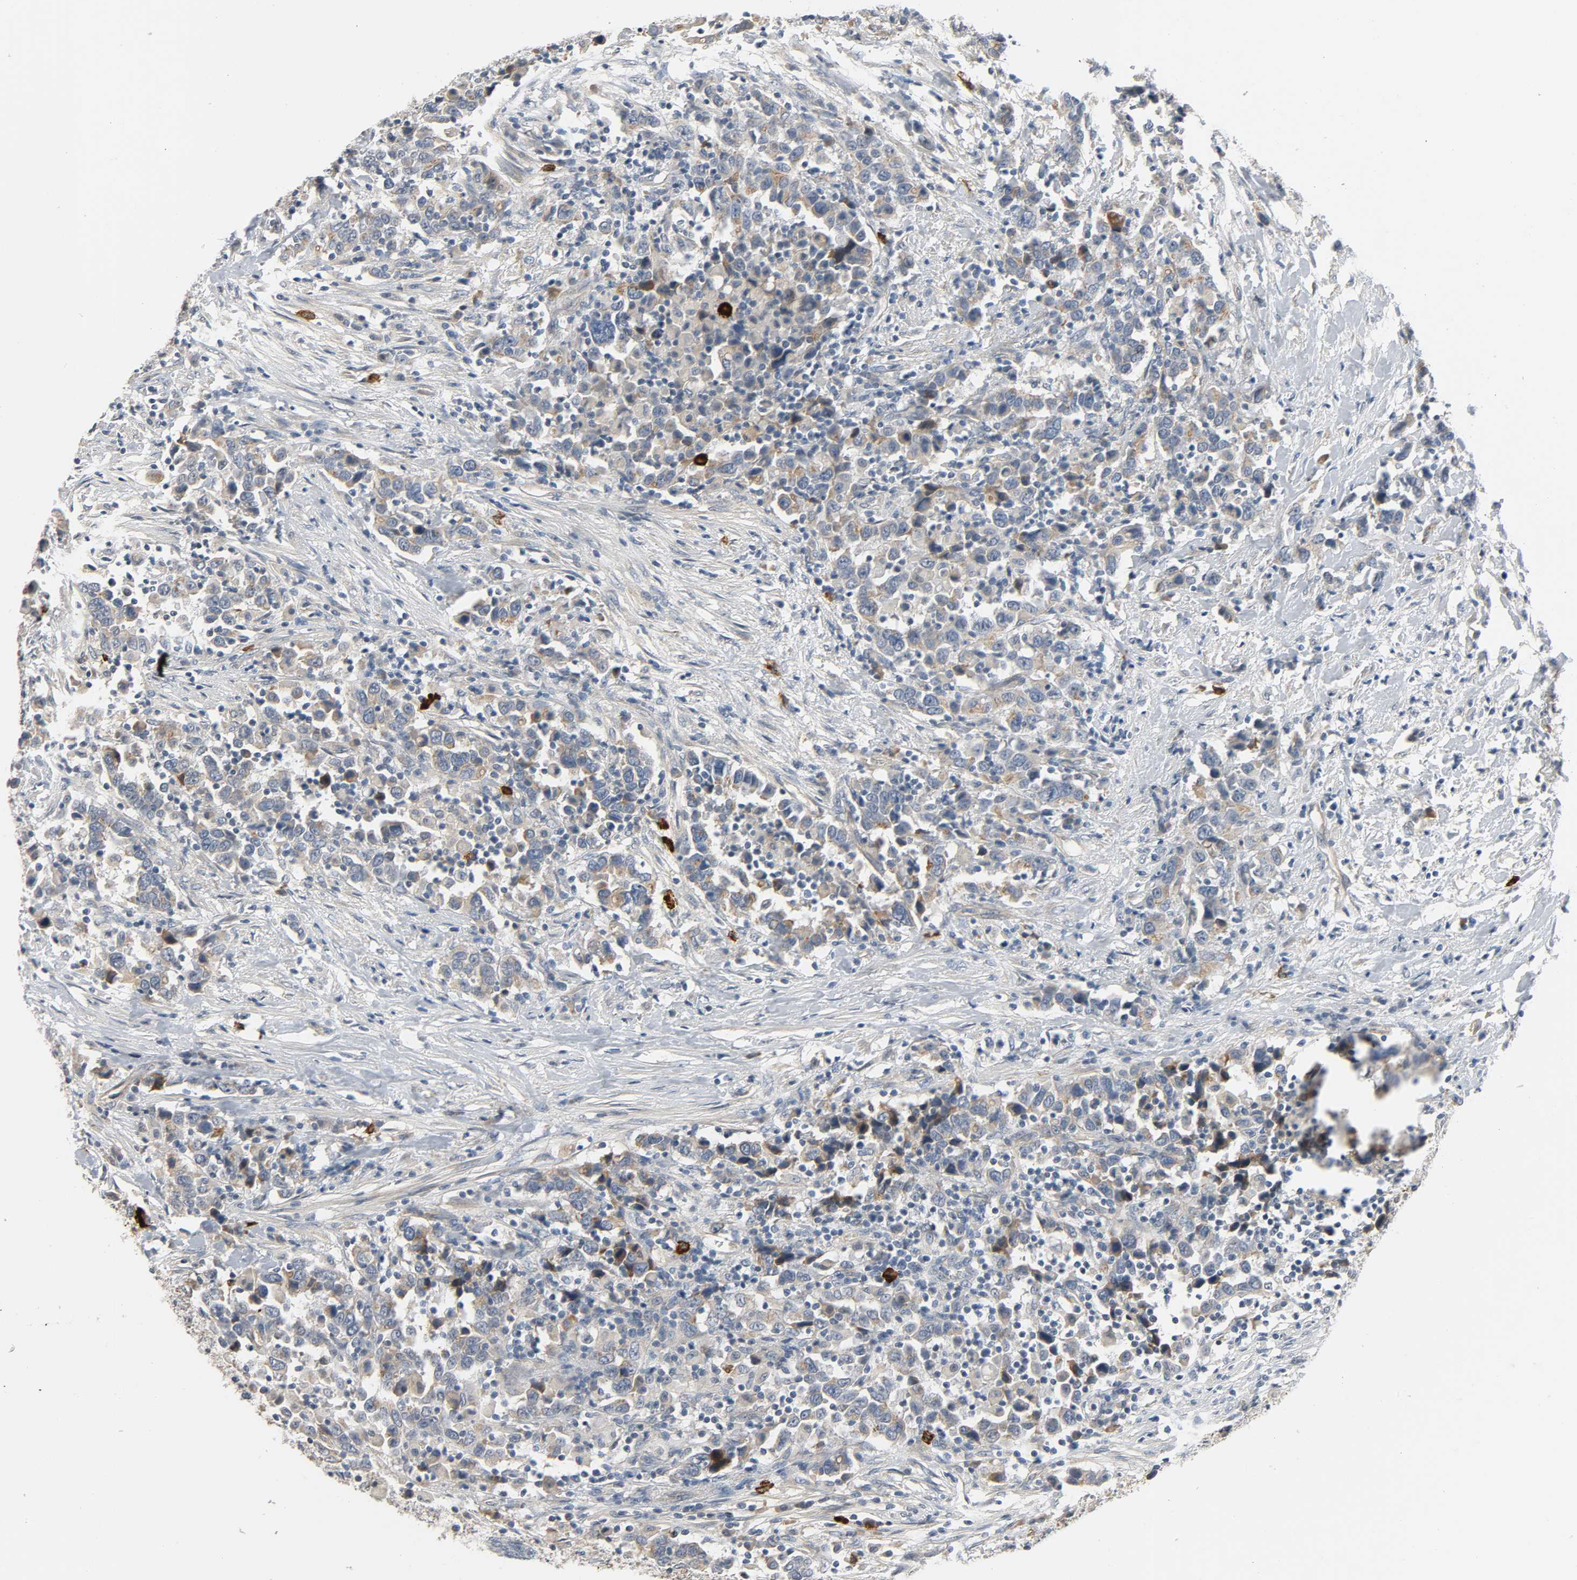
{"staining": {"intensity": "weak", "quantity": ">75%", "location": "cytoplasmic/membranous"}, "tissue": "urothelial cancer", "cell_type": "Tumor cells", "image_type": "cancer", "snomed": [{"axis": "morphology", "description": "Urothelial carcinoma, High grade"}, {"axis": "topography", "description": "Urinary bladder"}], "caption": "Protein staining of urothelial cancer tissue reveals weak cytoplasmic/membranous expression in approximately >75% of tumor cells.", "gene": "LIMCH1", "patient": {"sex": "male", "age": 61}}